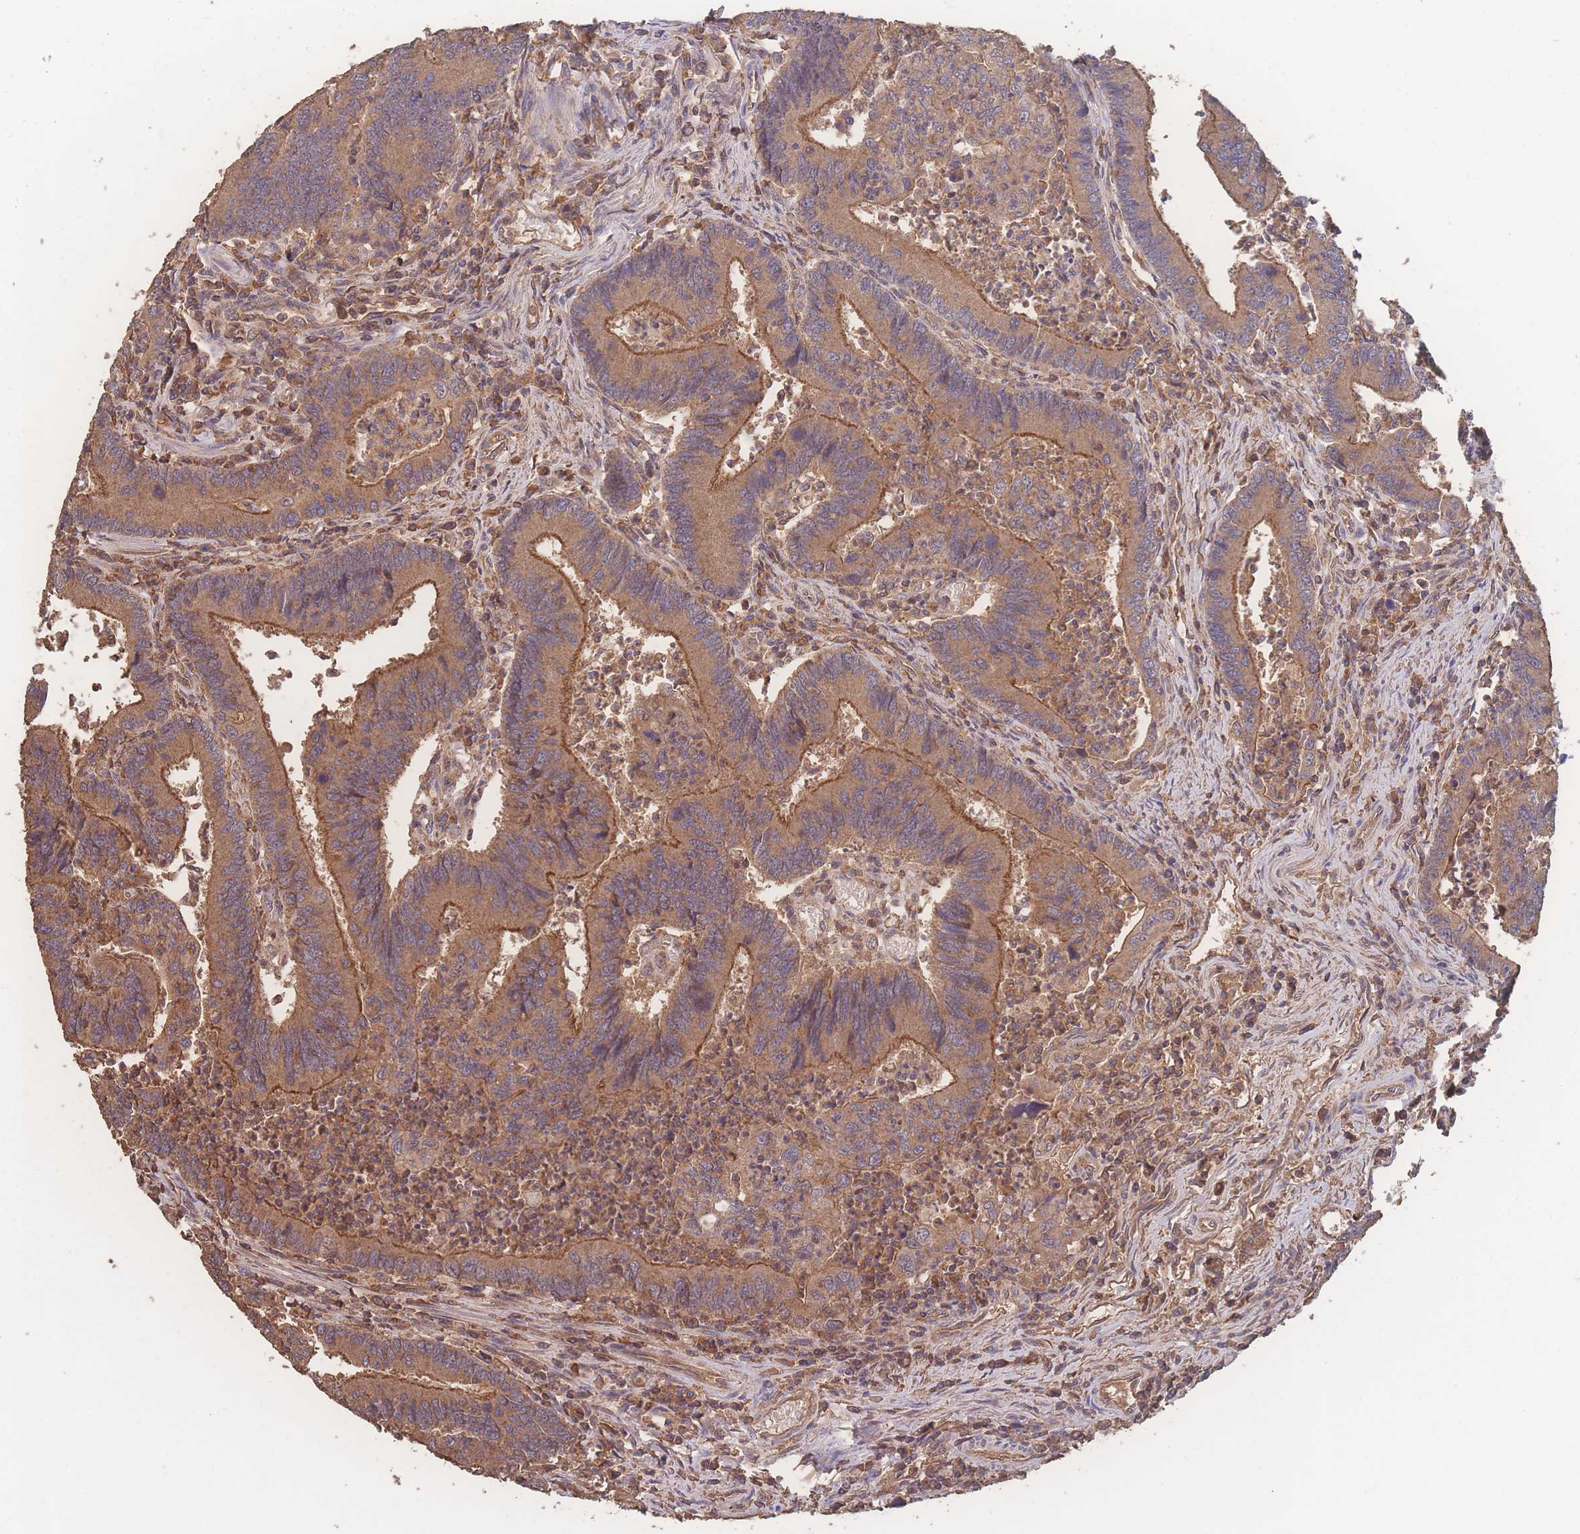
{"staining": {"intensity": "moderate", "quantity": ">75%", "location": "cytoplasmic/membranous"}, "tissue": "colorectal cancer", "cell_type": "Tumor cells", "image_type": "cancer", "snomed": [{"axis": "morphology", "description": "Adenocarcinoma, NOS"}, {"axis": "topography", "description": "Colon"}], "caption": "Human adenocarcinoma (colorectal) stained for a protein (brown) demonstrates moderate cytoplasmic/membranous positive positivity in about >75% of tumor cells.", "gene": "ATXN10", "patient": {"sex": "female", "age": 67}}